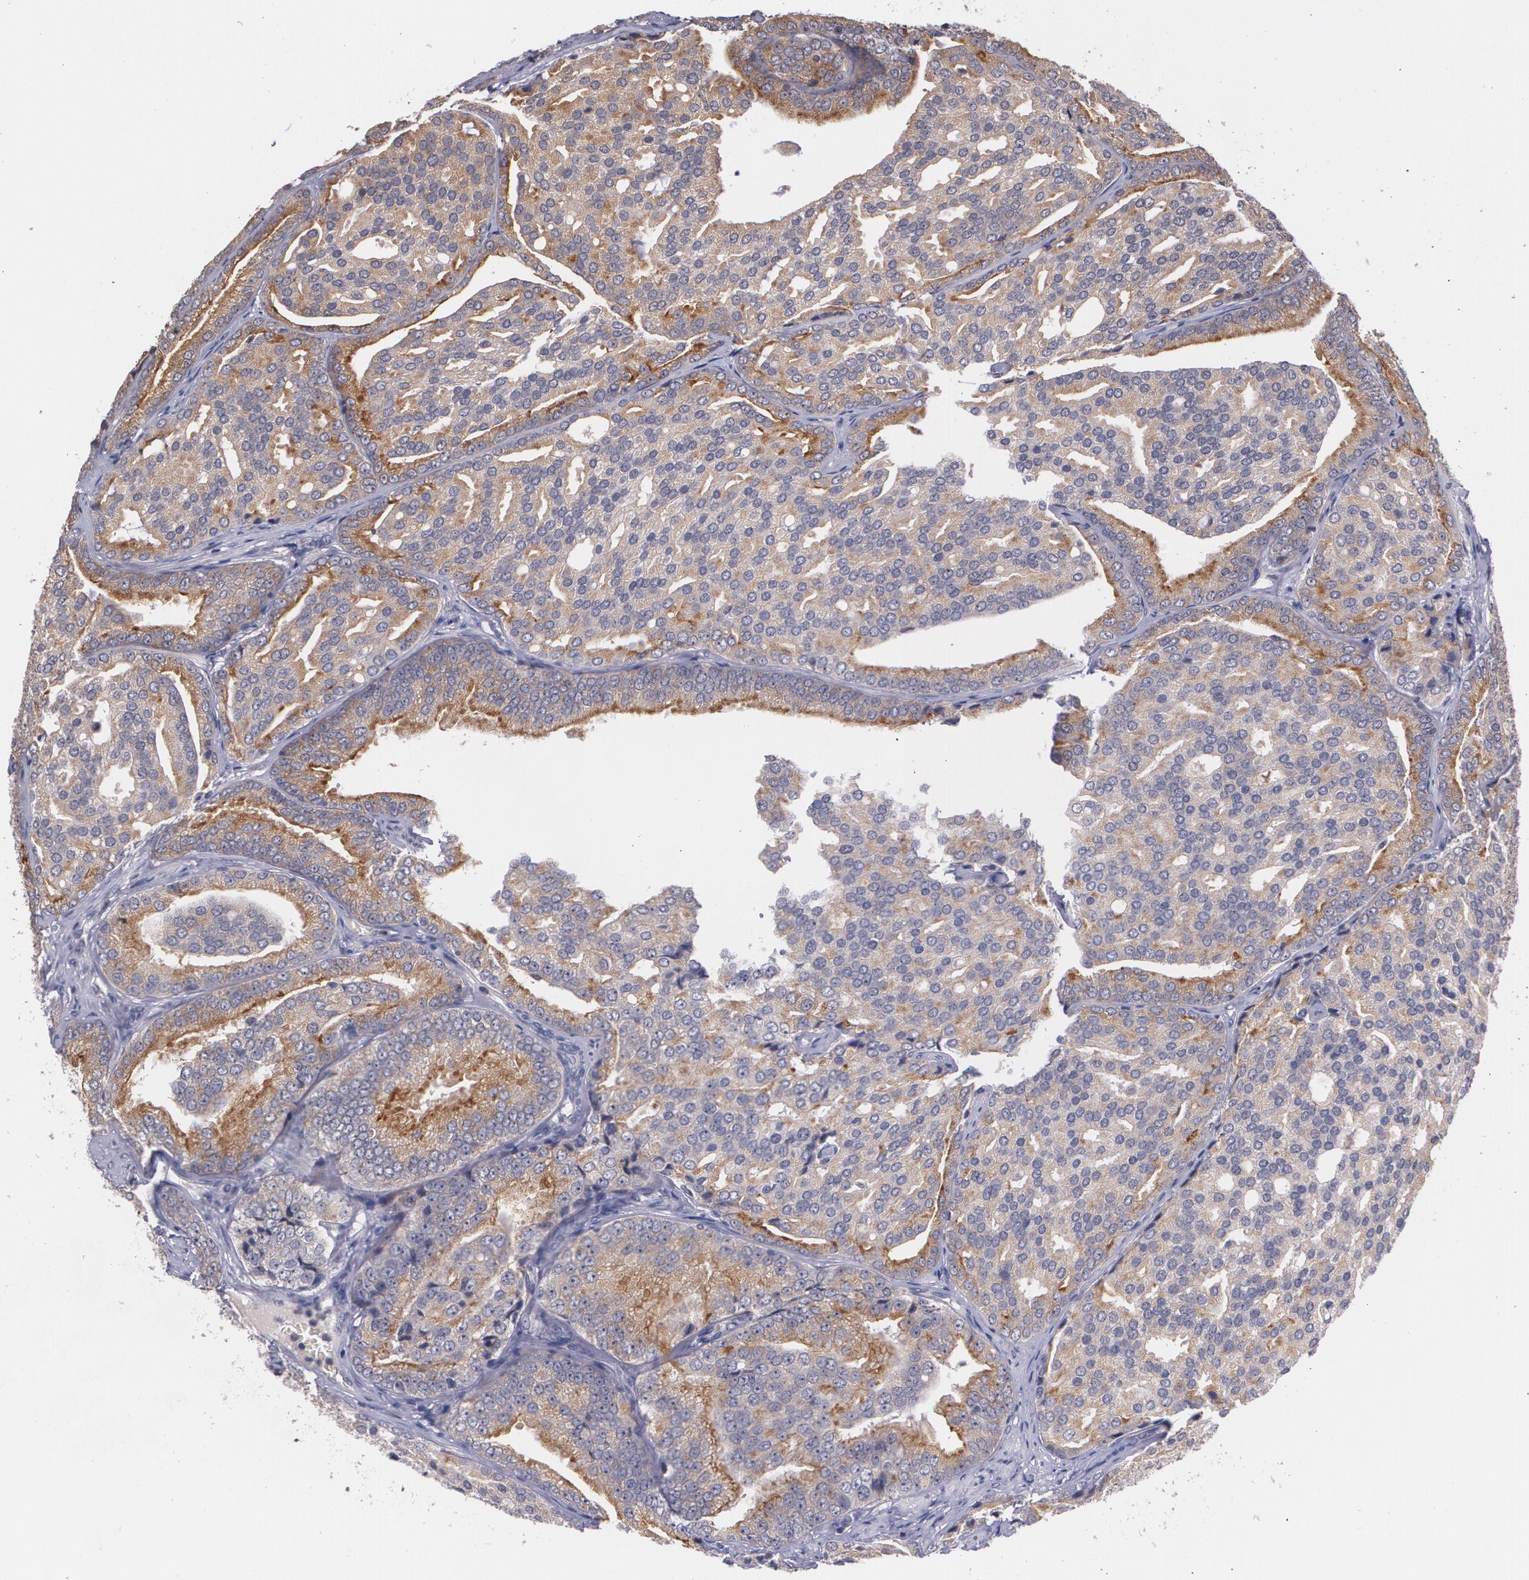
{"staining": {"intensity": "weak", "quantity": ">75%", "location": "cytoplasmic/membranous"}, "tissue": "prostate cancer", "cell_type": "Tumor cells", "image_type": "cancer", "snomed": [{"axis": "morphology", "description": "Adenocarcinoma, High grade"}, {"axis": "topography", "description": "Prostate"}], "caption": "High-grade adenocarcinoma (prostate) stained with IHC exhibits weak cytoplasmic/membranous staining in about >75% of tumor cells. Nuclei are stained in blue.", "gene": "IFNGR2", "patient": {"sex": "male", "age": 64}}